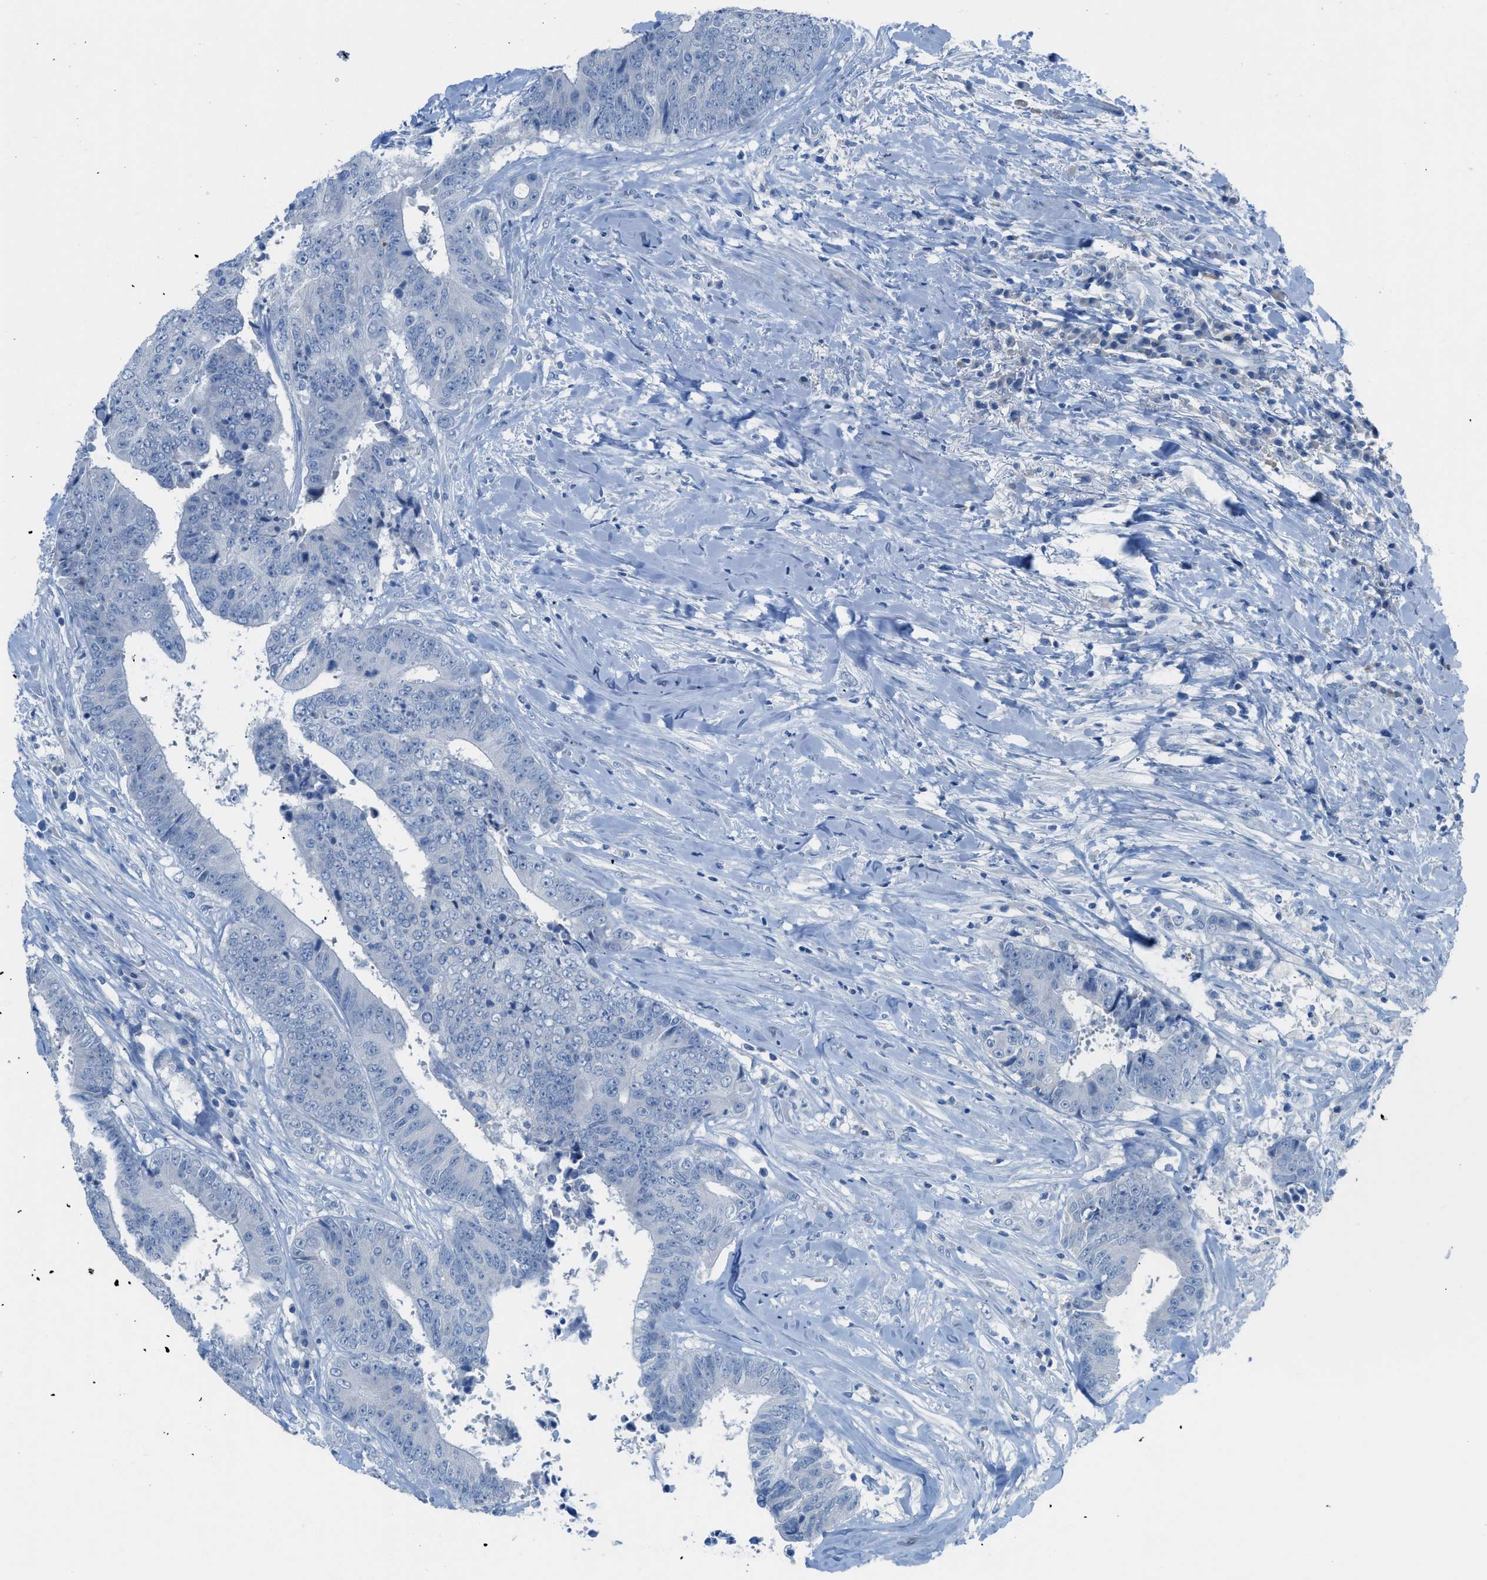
{"staining": {"intensity": "negative", "quantity": "none", "location": "none"}, "tissue": "colorectal cancer", "cell_type": "Tumor cells", "image_type": "cancer", "snomed": [{"axis": "morphology", "description": "Adenocarcinoma, NOS"}, {"axis": "topography", "description": "Rectum"}], "caption": "Colorectal adenocarcinoma stained for a protein using IHC demonstrates no positivity tumor cells.", "gene": "ACAN", "patient": {"sex": "male", "age": 72}}